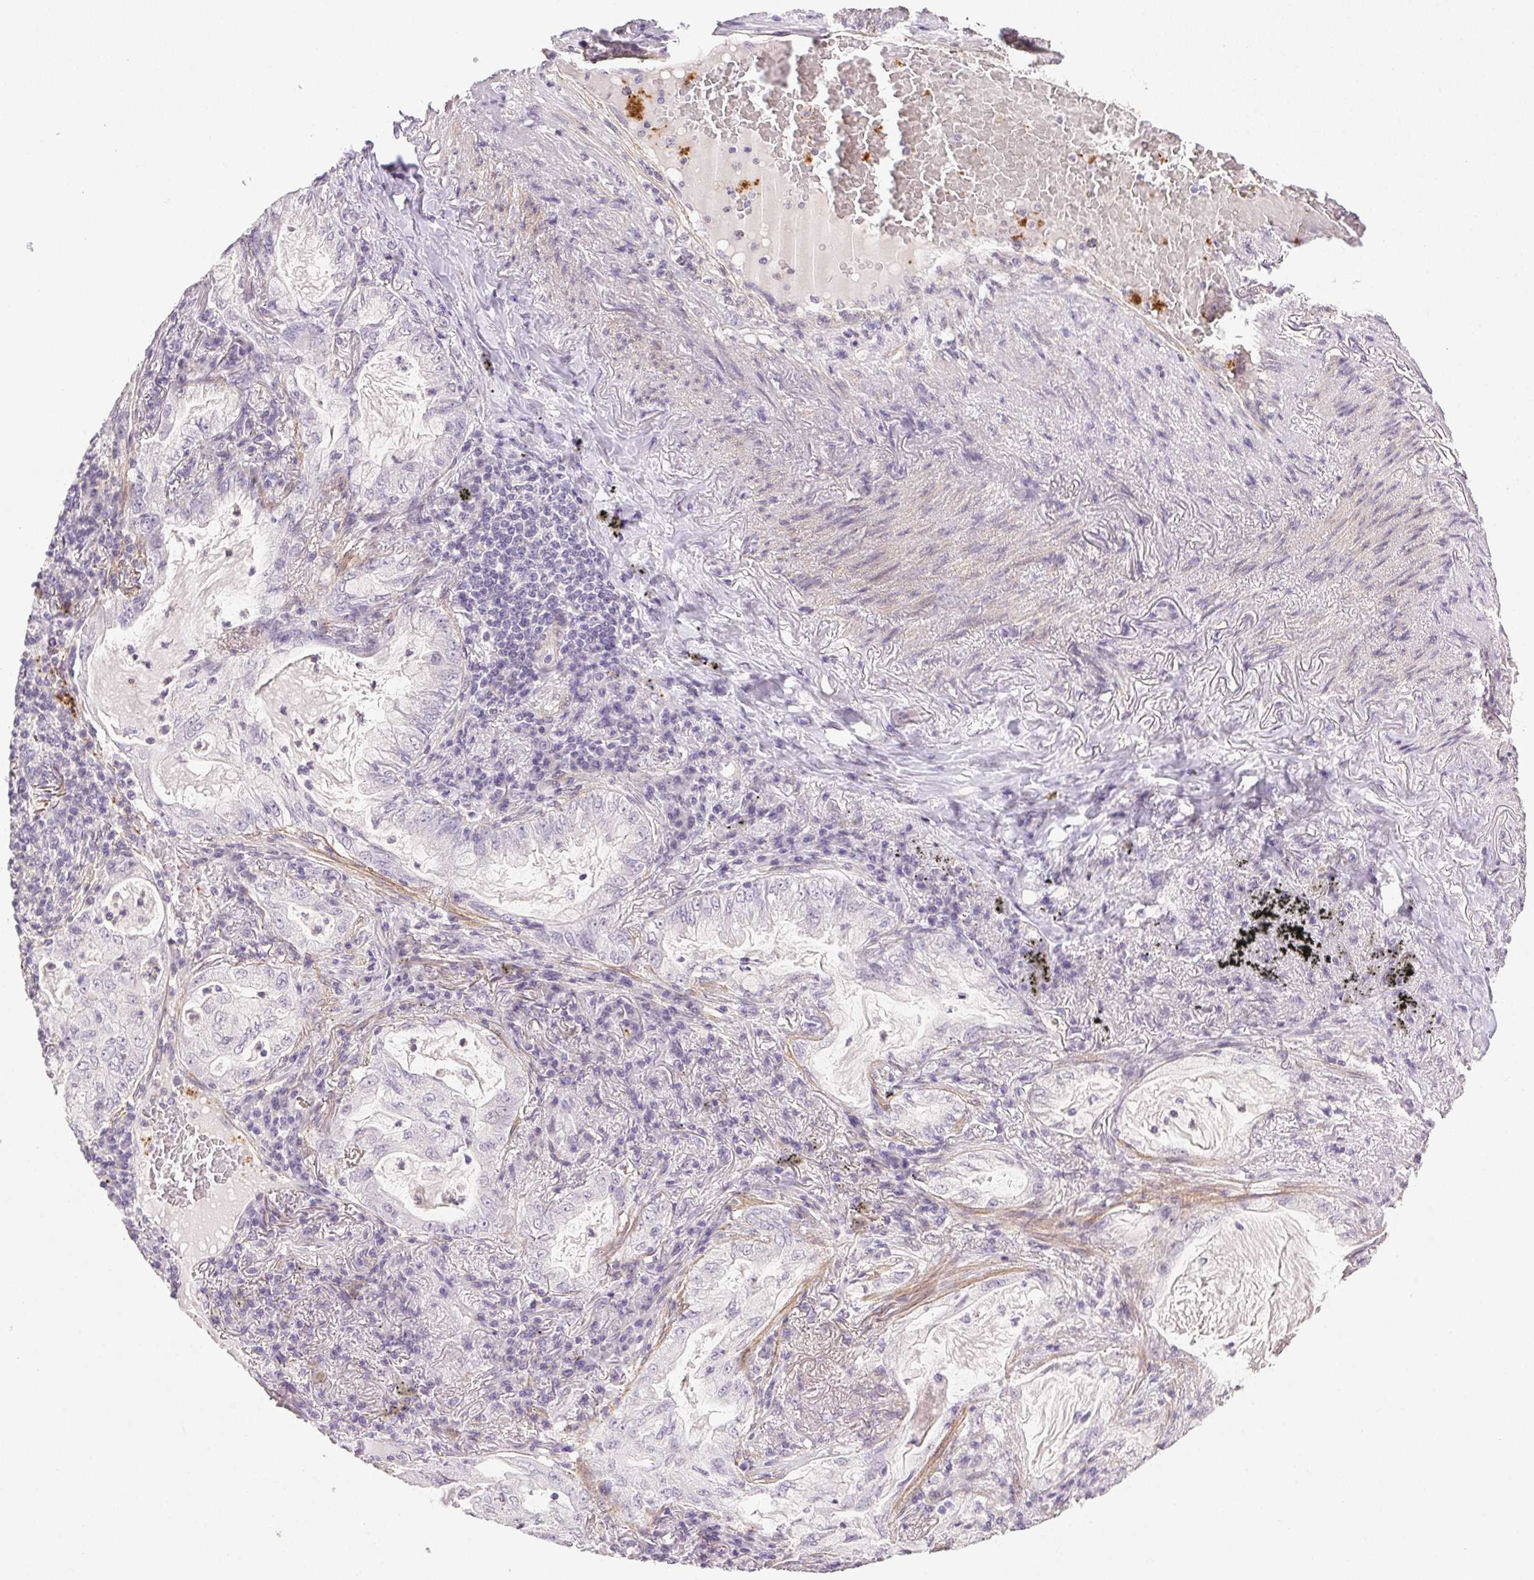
{"staining": {"intensity": "negative", "quantity": "none", "location": "none"}, "tissue": "lung cancer", "cell_type": "Tumor cells", "image_type": "cancer", "snomed": [{"axis": "morphology", "description": "Adenocarcinoma, NOS"}, {"axis": "topography", "description": "Lung"}], "caption": "A micrograph of lung adenocarcinoma stained for a protein shows no brown staining in tumor cells. The staining is performed using DAB brown chromogen with nuclei counter-stained in using hematoxylin.", "gene": "PRL", "patient": {"sex": "female", "age": 73}}